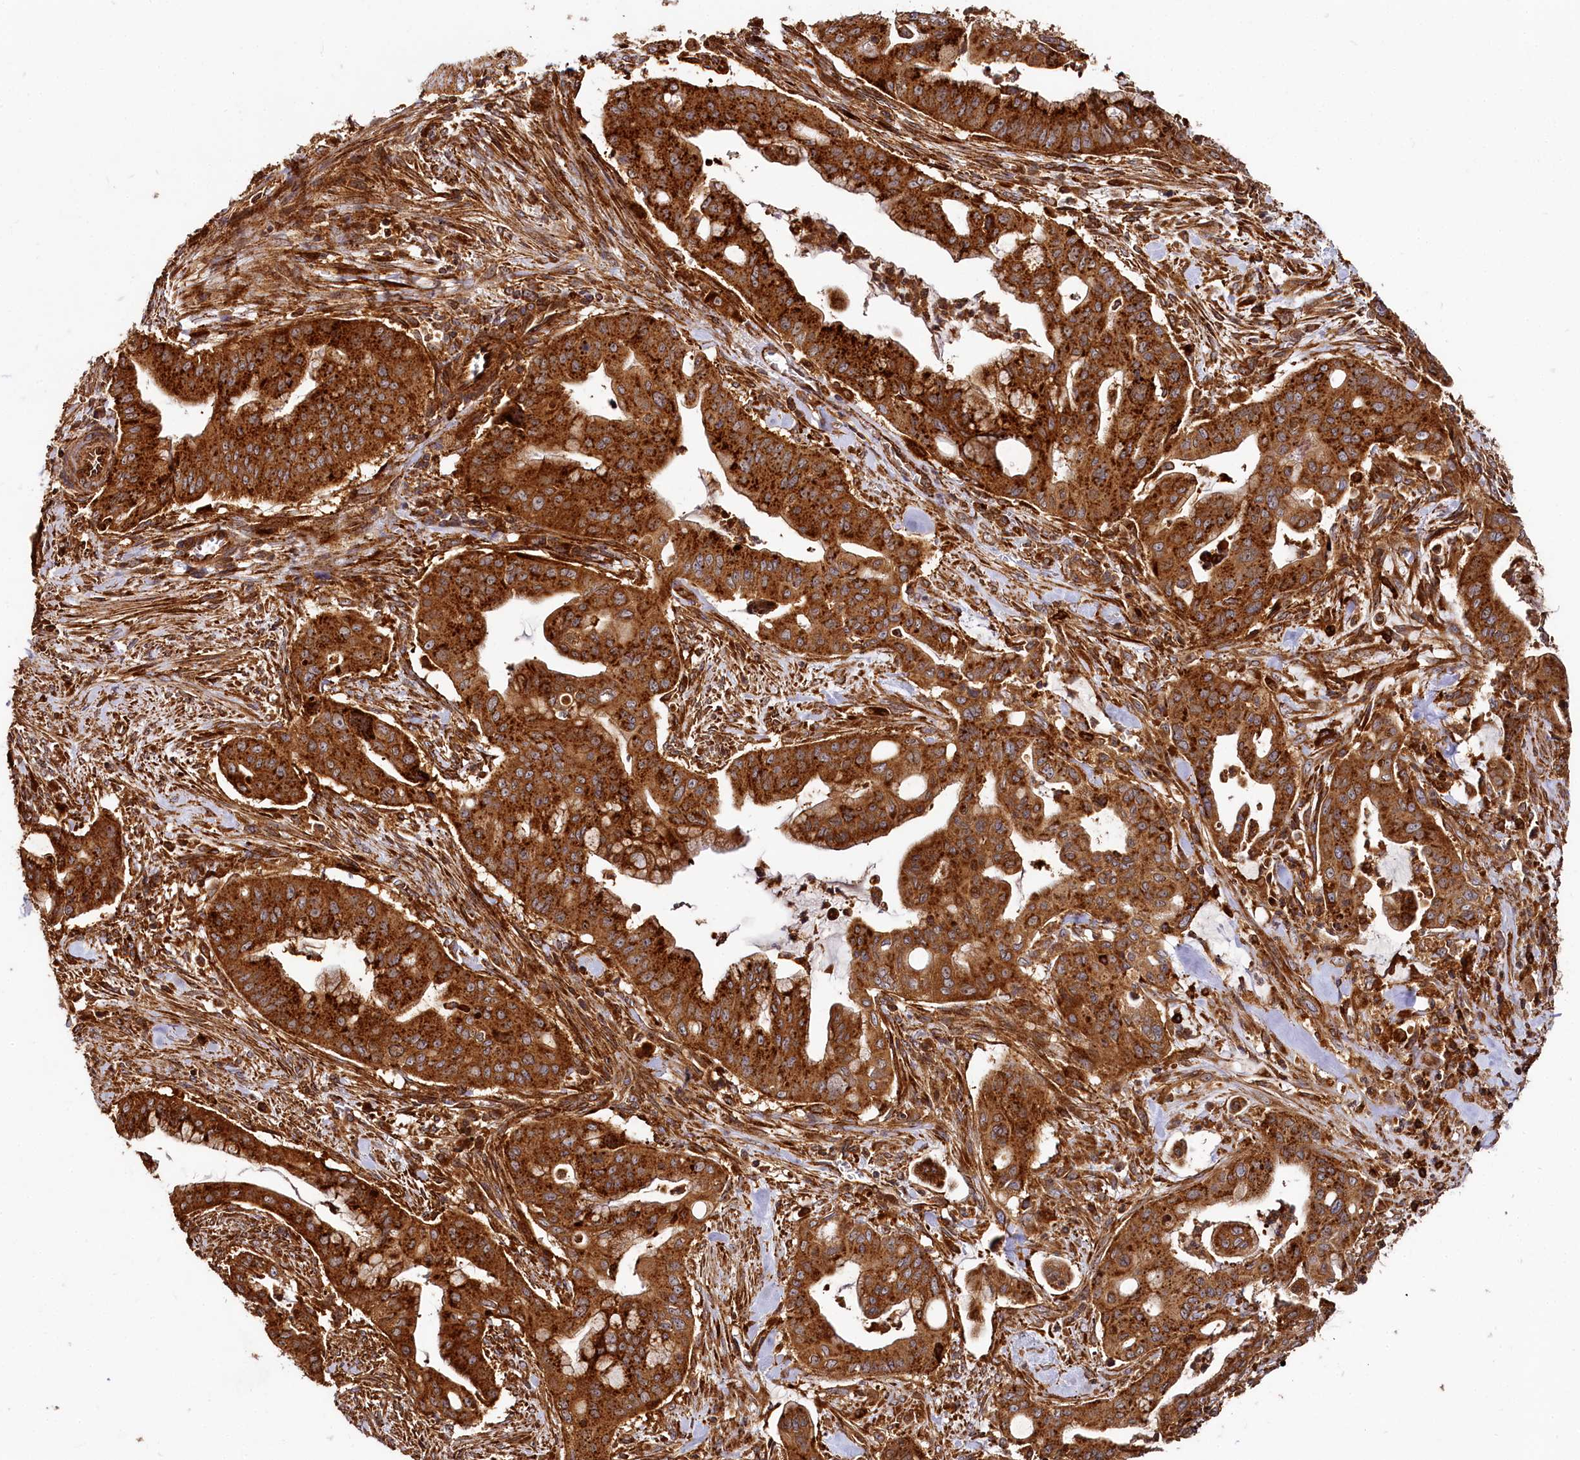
{"staining": {"intensity": "strong", "quantity": ">75%", "location": "cytoplasmic/membranous"}, "tissue": "pancreatic cancer", "cell_type": "Tumor cells", "image_type": "cancer", "snomed": [{"axis": "morphology", "description": "Adenocarcinoma, NOS"}, {"axis": "topography", "description": "Pancreas"}], "caption": "Brown immunohistochemical staining in adenocarcinoma (pancreatic) demonstrates strong cytoplasmic/membranous expression in about >75% of tumor cells. (DAB (3,3'-diaminobenzidine) = brown stain, brightfield microscopy at high magnification).", "gene": "WDR73", "patient": {"sex": "male", "age": 46}}